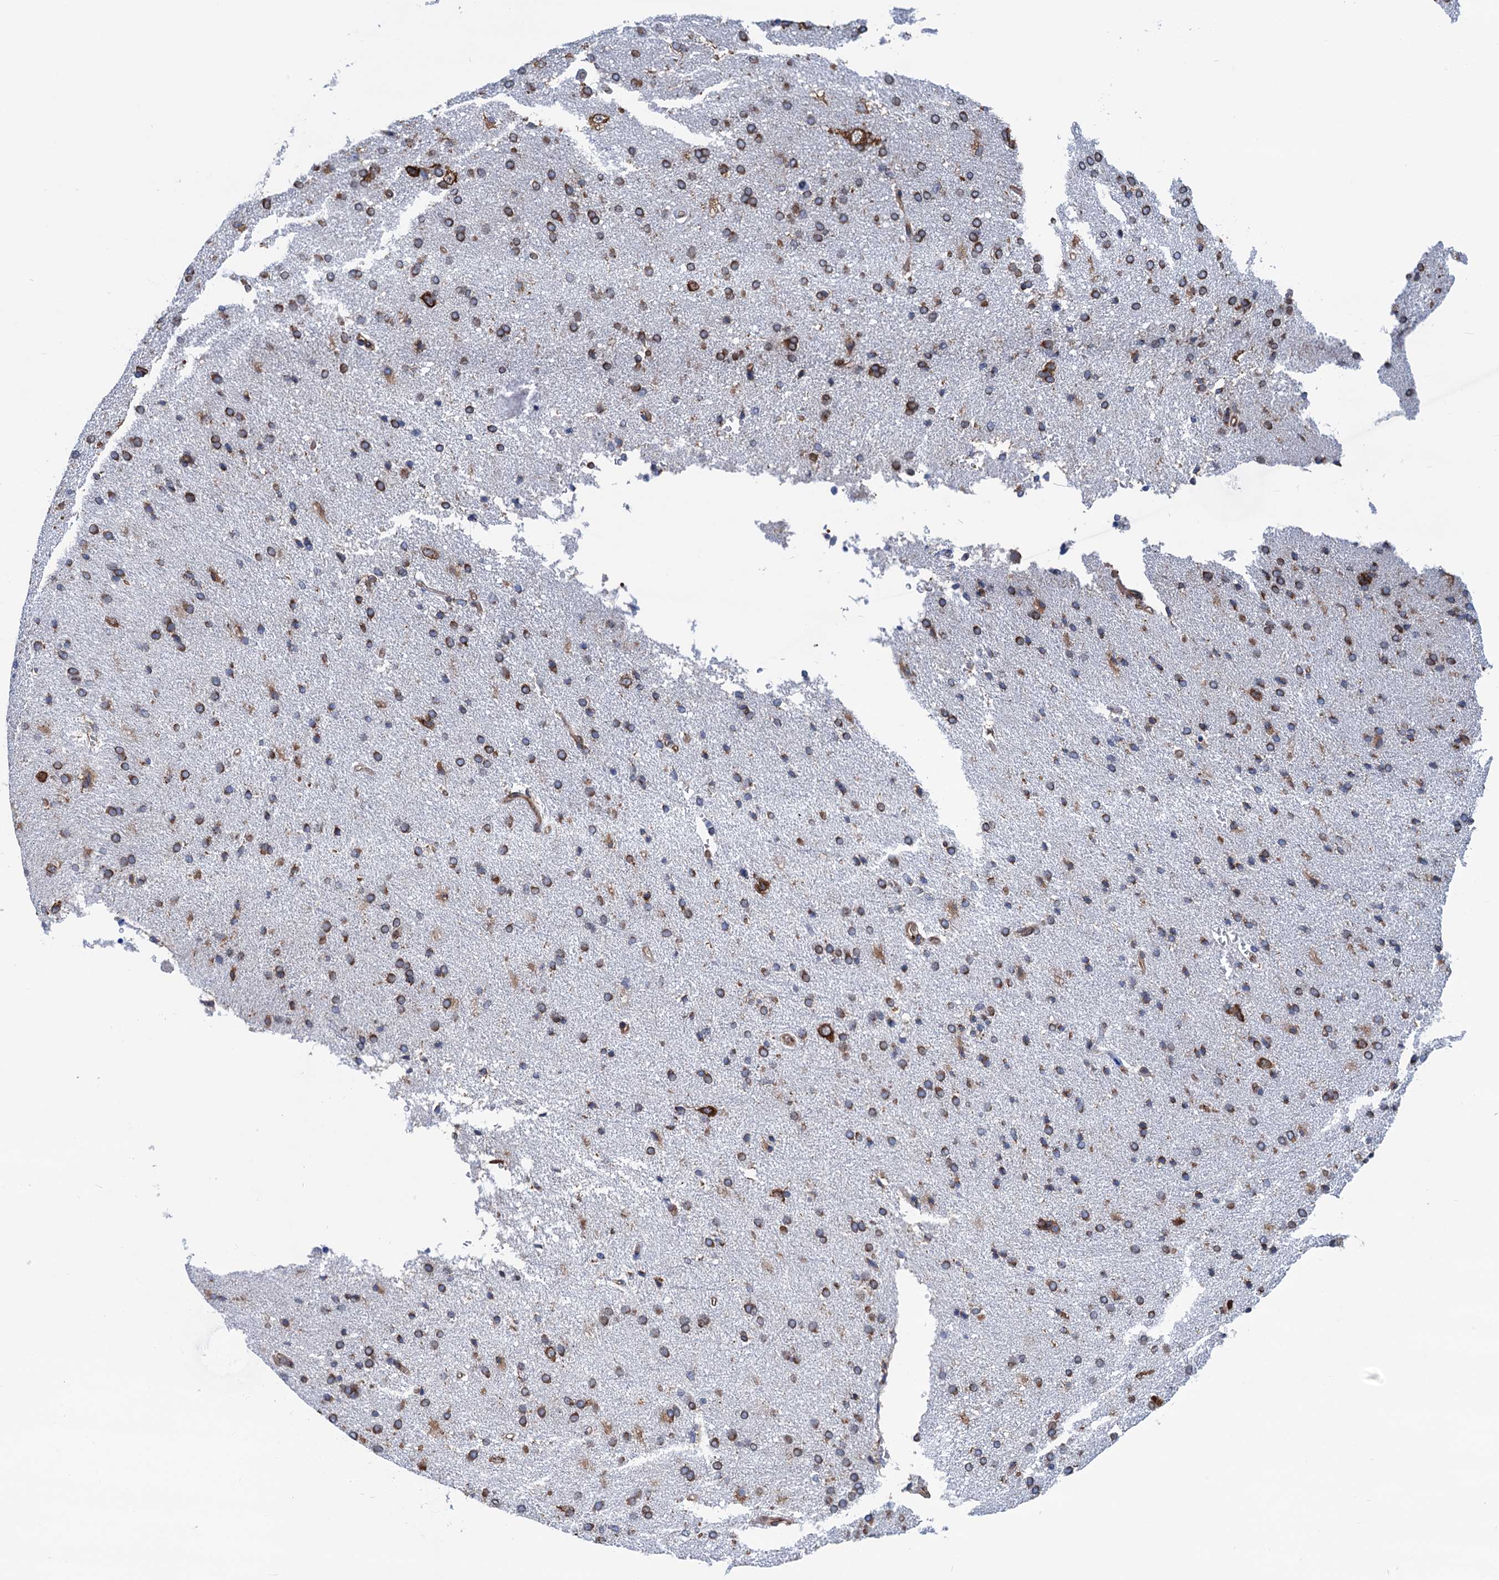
{"staining": {"intensity": "weak", "quantity": ">75%", "location": "cytoplasmic/membranous"}, "tissue": "cerebral cortex", "cell_type": "Endothelial cells", "image_type": "normal", "snomed": [{"axis": "morphology", "description": "Normal tissue, NOS"}, {"axis": "topography", "description": "Cerebral cortex"}], "caption": "IHC image of normal cerebral cortex: human cerebral cortex stained using immunohistochemistry exhibits low levels of weak protein expression localized specifically in the cytoplasmic/membranous of endothelial cells, appearing as a cytoplasmic/membranous brown color.", "gene": "SLC12A7", "patient": {"sex": "male", "age": 62}}